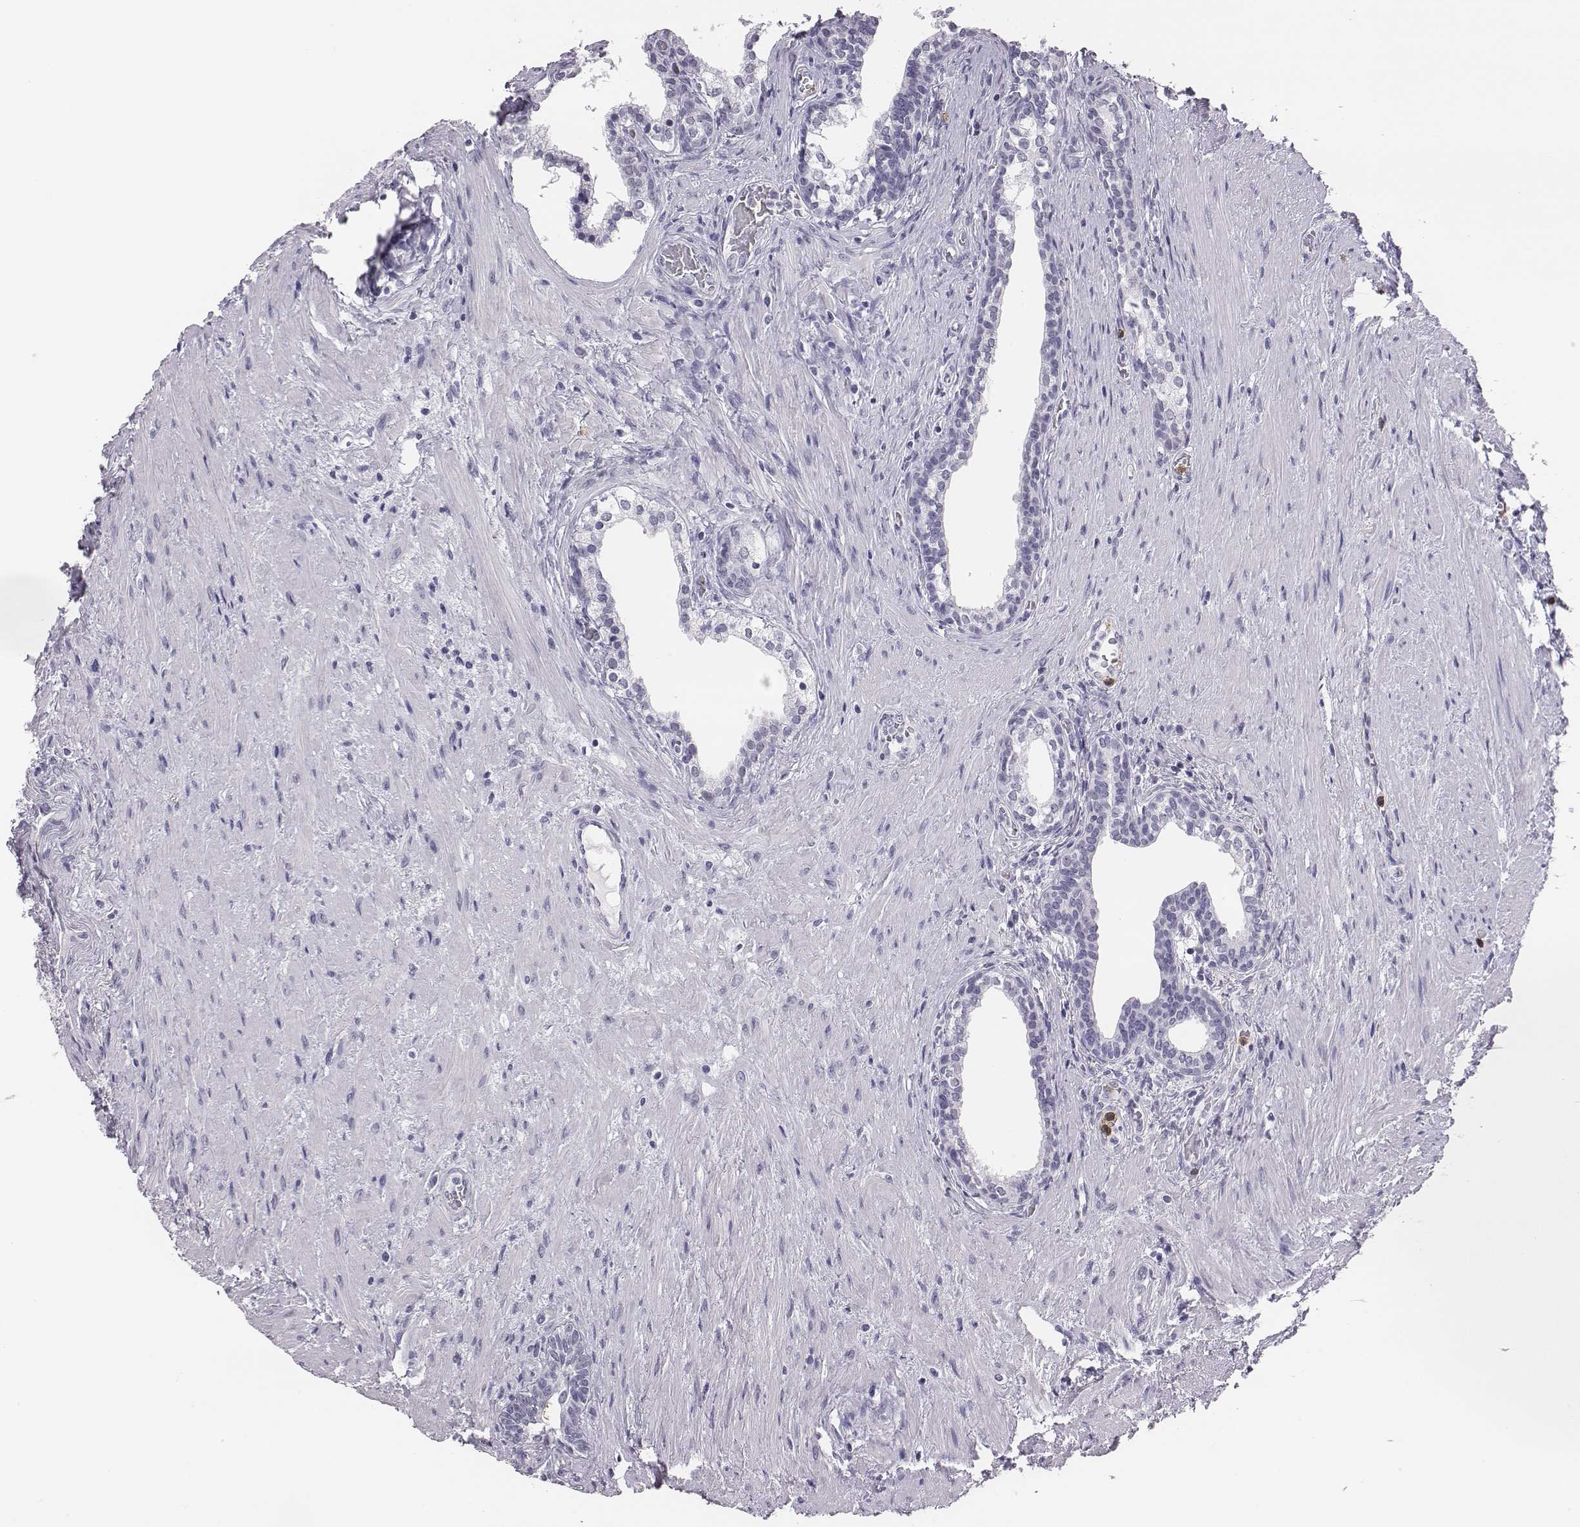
{"staining": {"intensity": "negative", "quantity": "none", "location": "none"}, "tissue": "prostate cancer", "cell_type": "Tumor cells", "image_type": "cancer", "snomed": [{"axis": "morphology", "description": "Adenocarcinoma, NOS"}, {"axis": "morphology", "description": "Adenocarcinoma, High grade"}, {"axis": "topography", "description": "Prostate"}], "caption": "Tumor cells are negative for brown protein staining in prostate cancer.", "gene": "ACOD1", "patient": {"sex": "male", "age": 61}}